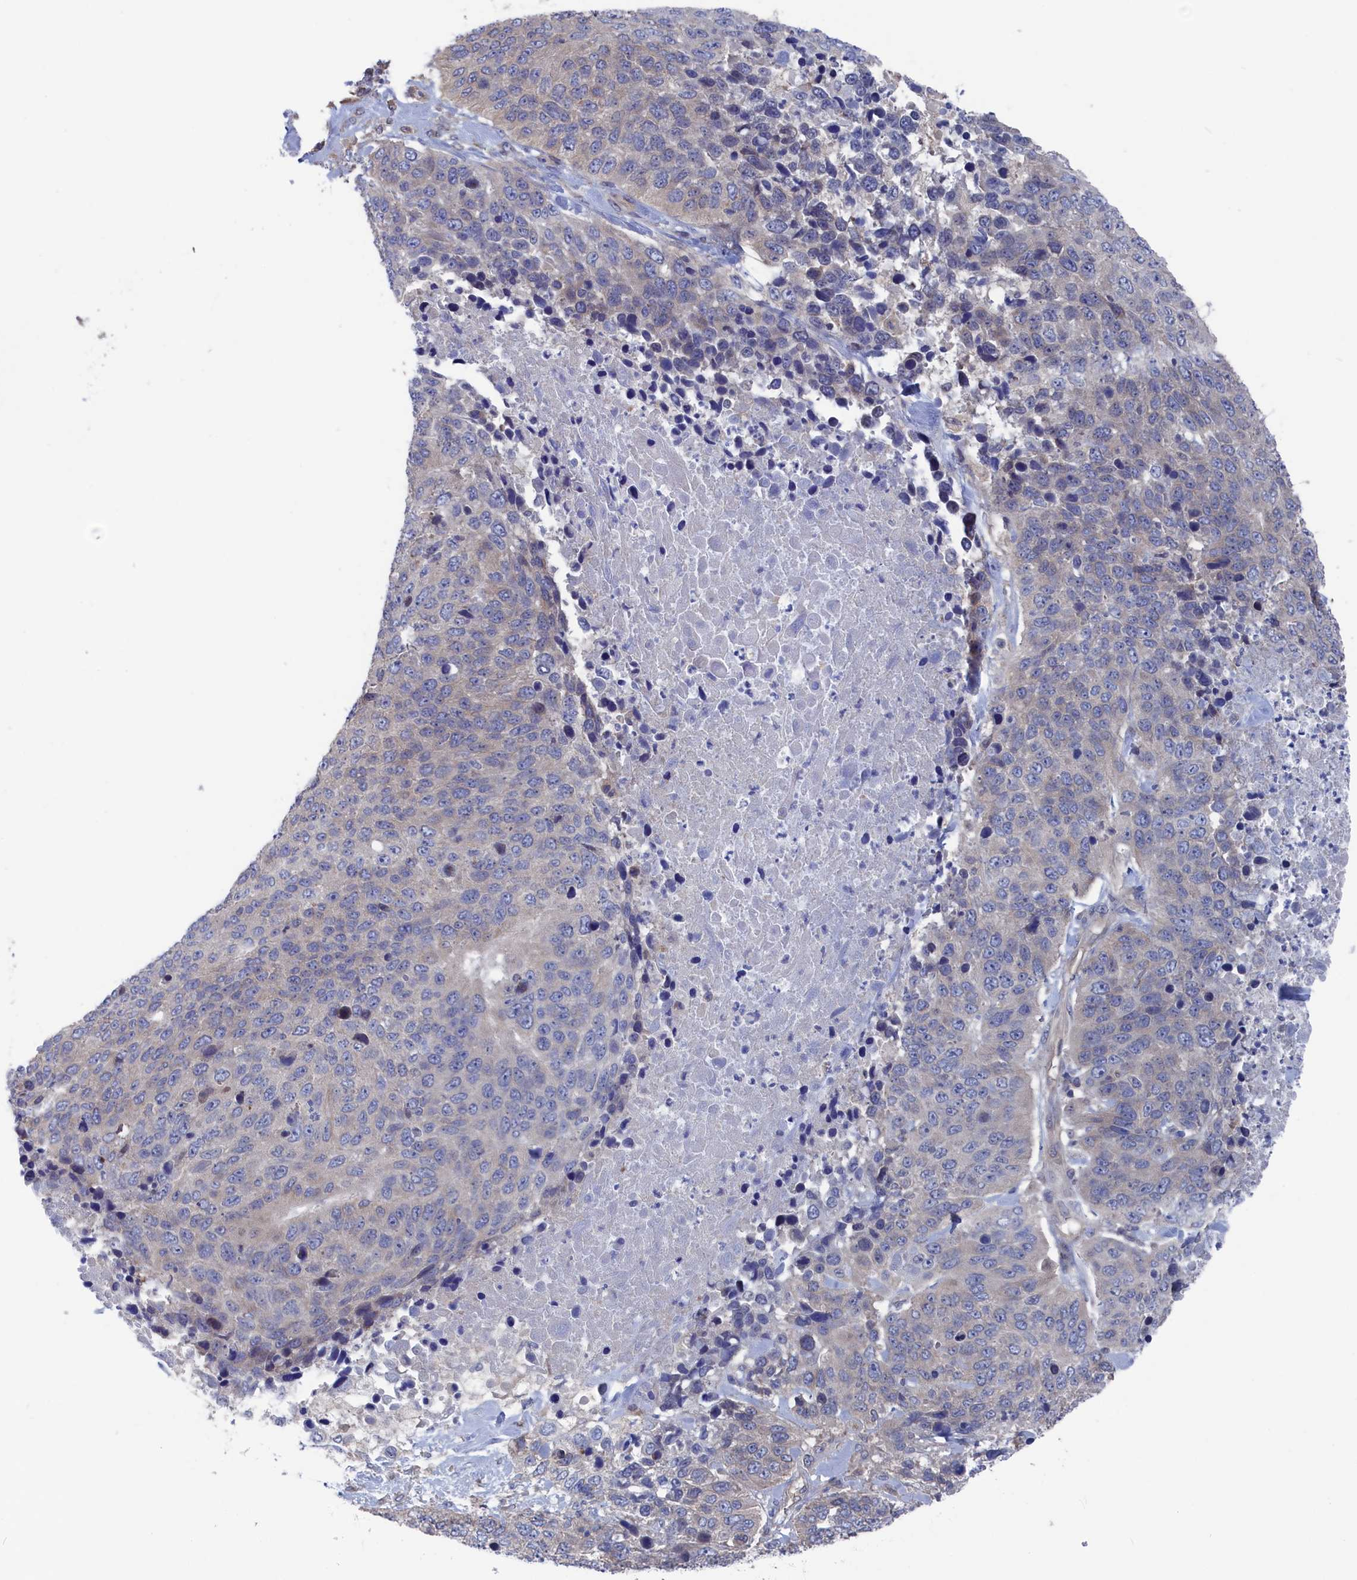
{"staining": {"intensity": "negative", "quantity": "none", "location": "none"}, "tissue": "lung cancer", "cell_type": "Tumor cells", "image_type": "cancer", "snomed": [{"axis": "morphology", "description": "Normal tissue, NOS"}, {"axis": "morphology", "description": "Squamous cell carcinoma, NOS"}, {"axis": "topography", "description": "Lymph node"}, {"axis": "topography", "description": "Lung"}], "caption": "The image exhibits no staining of tumor cells in squamous cell carcinoma (lung).", "gene": "NUTF2", "patient": {"sex": "male", "age": 66}}